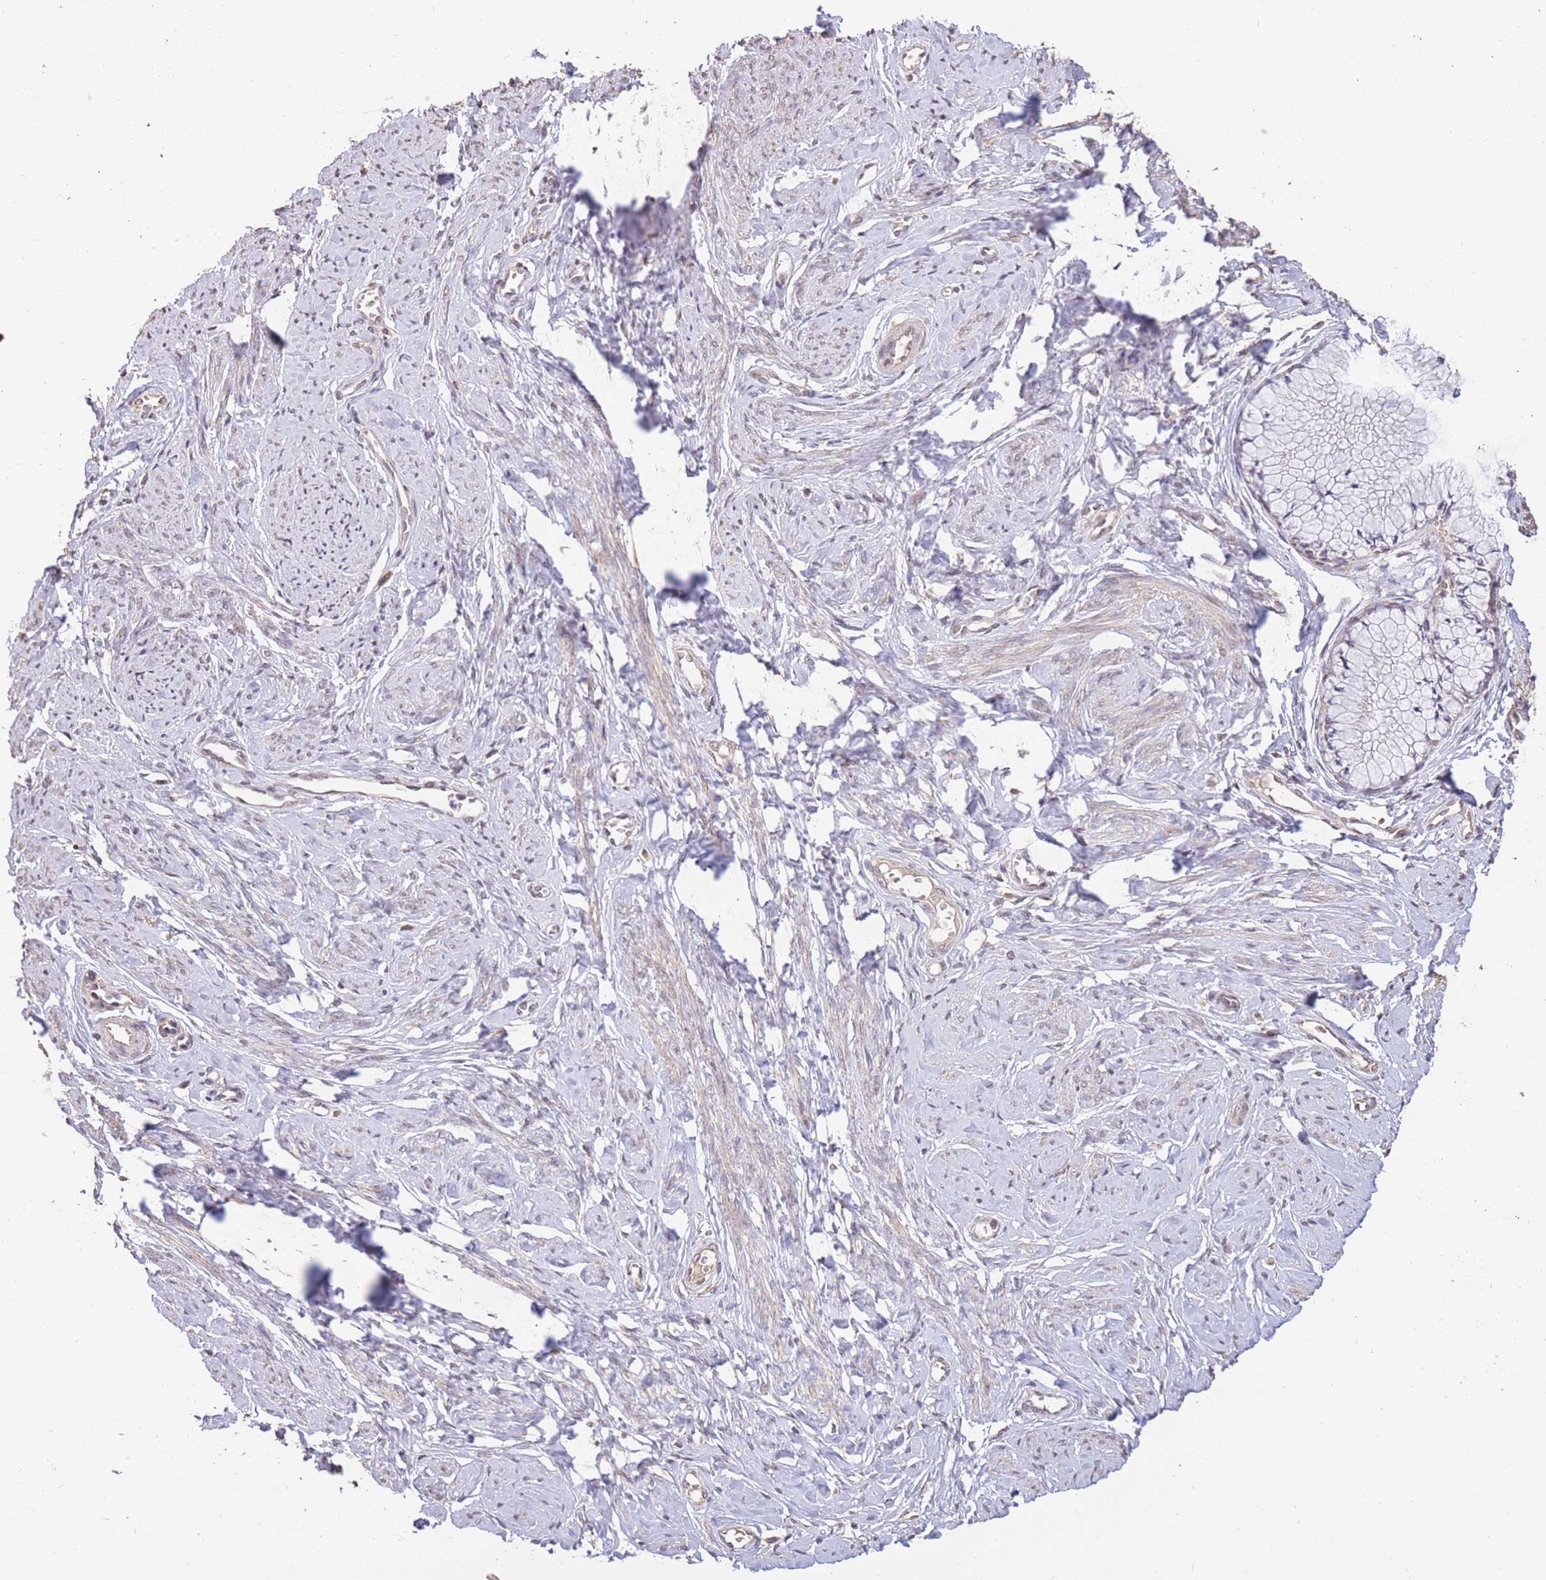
{"staining": {"intensity": "negative", "quantity": "none", "location": "none"}, "tissue": "cervix", "cell_type": "Glandular cells", "image_type": "normal", "snomed": [{"axis": "morphology", "description": "Normal tissue, NOS"}, {"axis": "topography", "description": "Cervix"}], "caption": "Immunohistochemical staining of benign human cervix displays no significant staining in glandular cells. (DAB (3,3'-diaminobenzidine) IHC visualized using brightfield microscopy, high magnification).", "gene": "RGS14", "patient": {"sex": "female", "age": 42}}